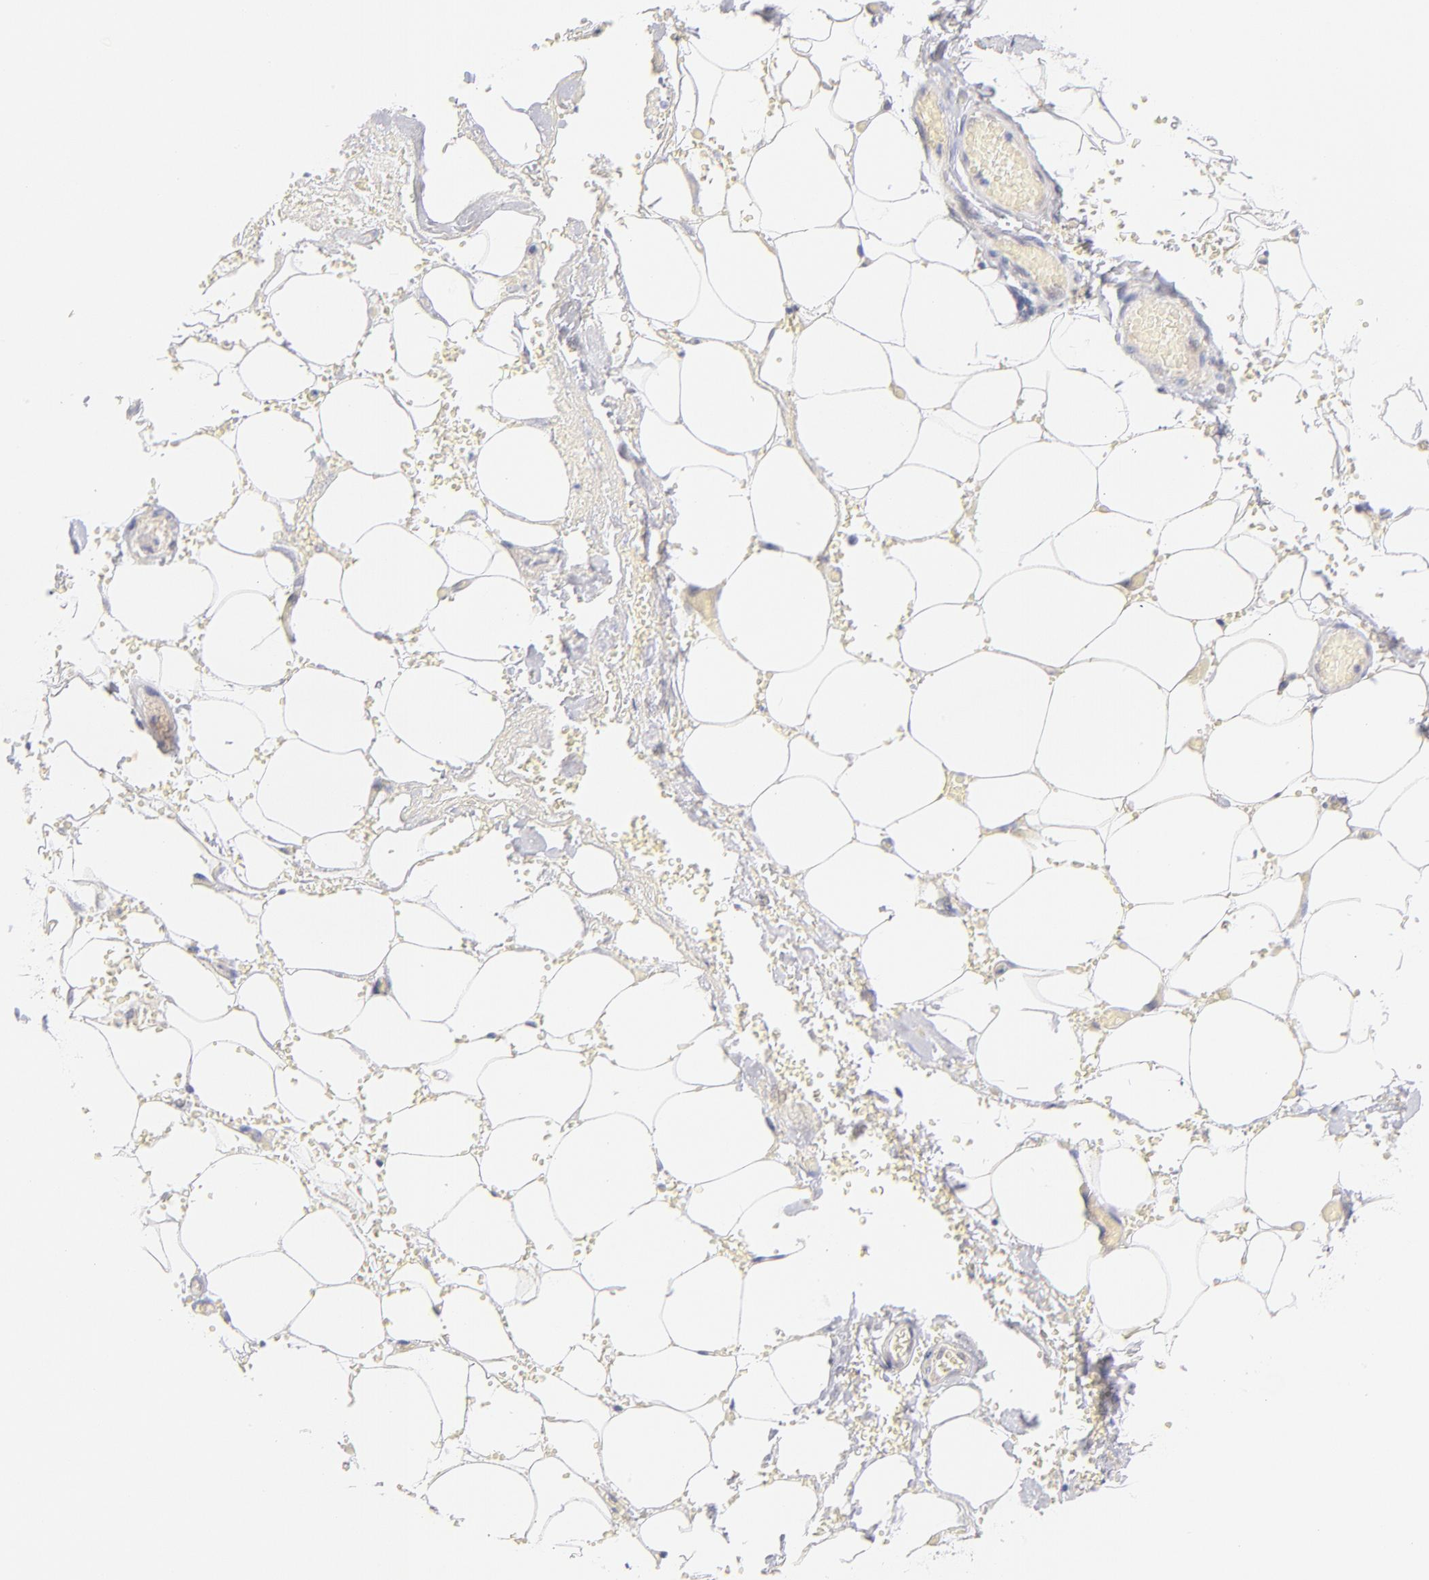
{"staining": {"intensity": "negative", "quantity": "none", "location": "none"}, "tissue": "adipose tissue", "cell_type": "Adipocytes", "image_type": "normal", "snomed": [{"axis": "morphology", "description": "Normal tissue, NOS"}, {"axis": "morphology", "description": "Cholangiocarcinoma"}, {"axis": "topography", "description": "Liver"}, {"axis": "topography", "description": "Peripheral nerve tissue"}], "caption": "Immunohistochemical staining of unremarkable human adipose tissue shows no significant staining in adipocytes.", "gene": "CASP6", "patient": {"sex": "male", "age": 50}}